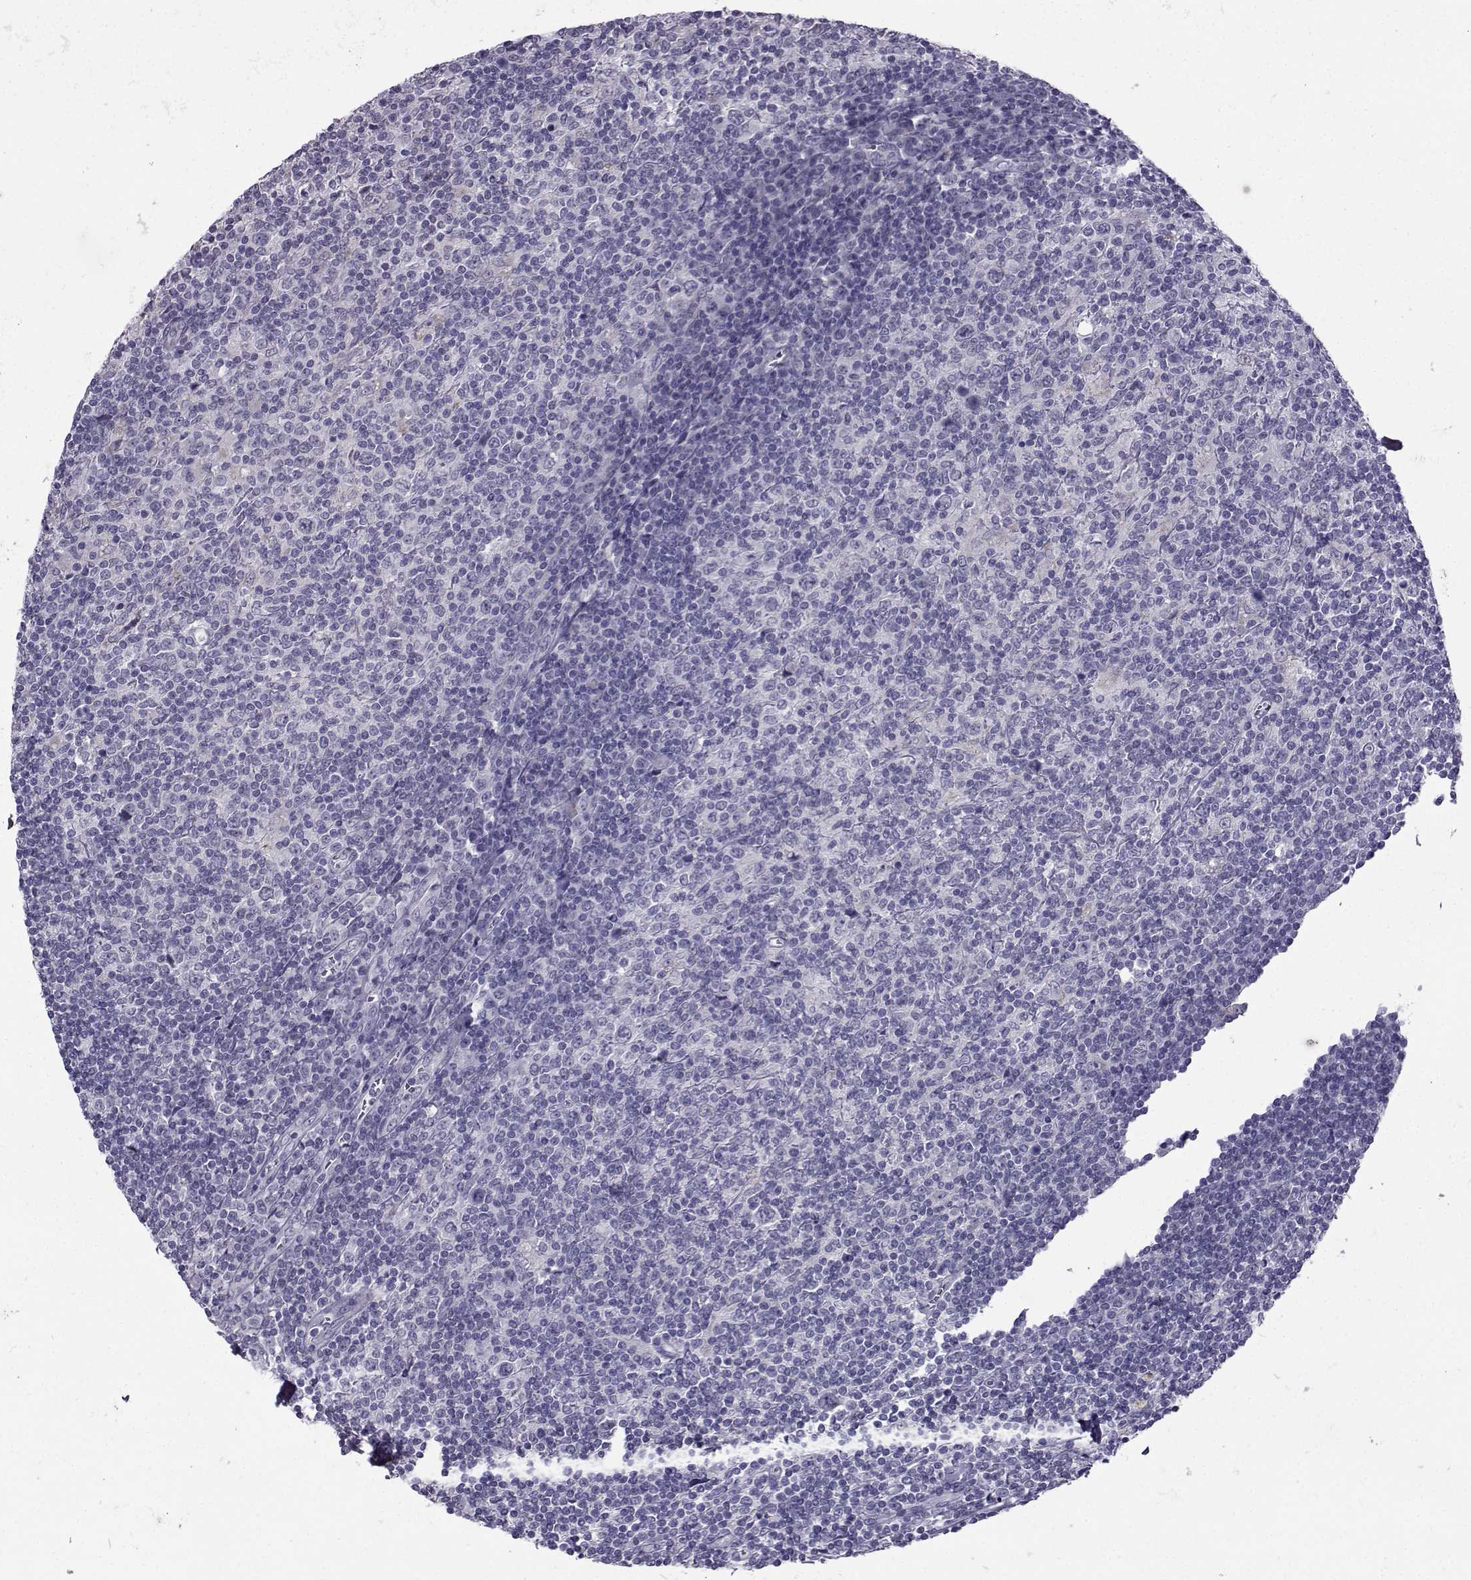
{"staining": {"intensity": "negative", "quantity": "none", "location": "none"}, "tissue": "lymphoma", "cell_type": "Tumor cells", "image_type": "cancer", "snomed": [{"axis": "morphology", "description": "Hodgkin's disease, NOS"}, {"axis": "topography", "description": "Lymph node"}], "caption": "DAB immunohistochemical staining of Hodgkin's disease exhibits no significant expression in tumor cells.", "gene": "LIN28A", "patient": {"sex": "male", "age": 40}}